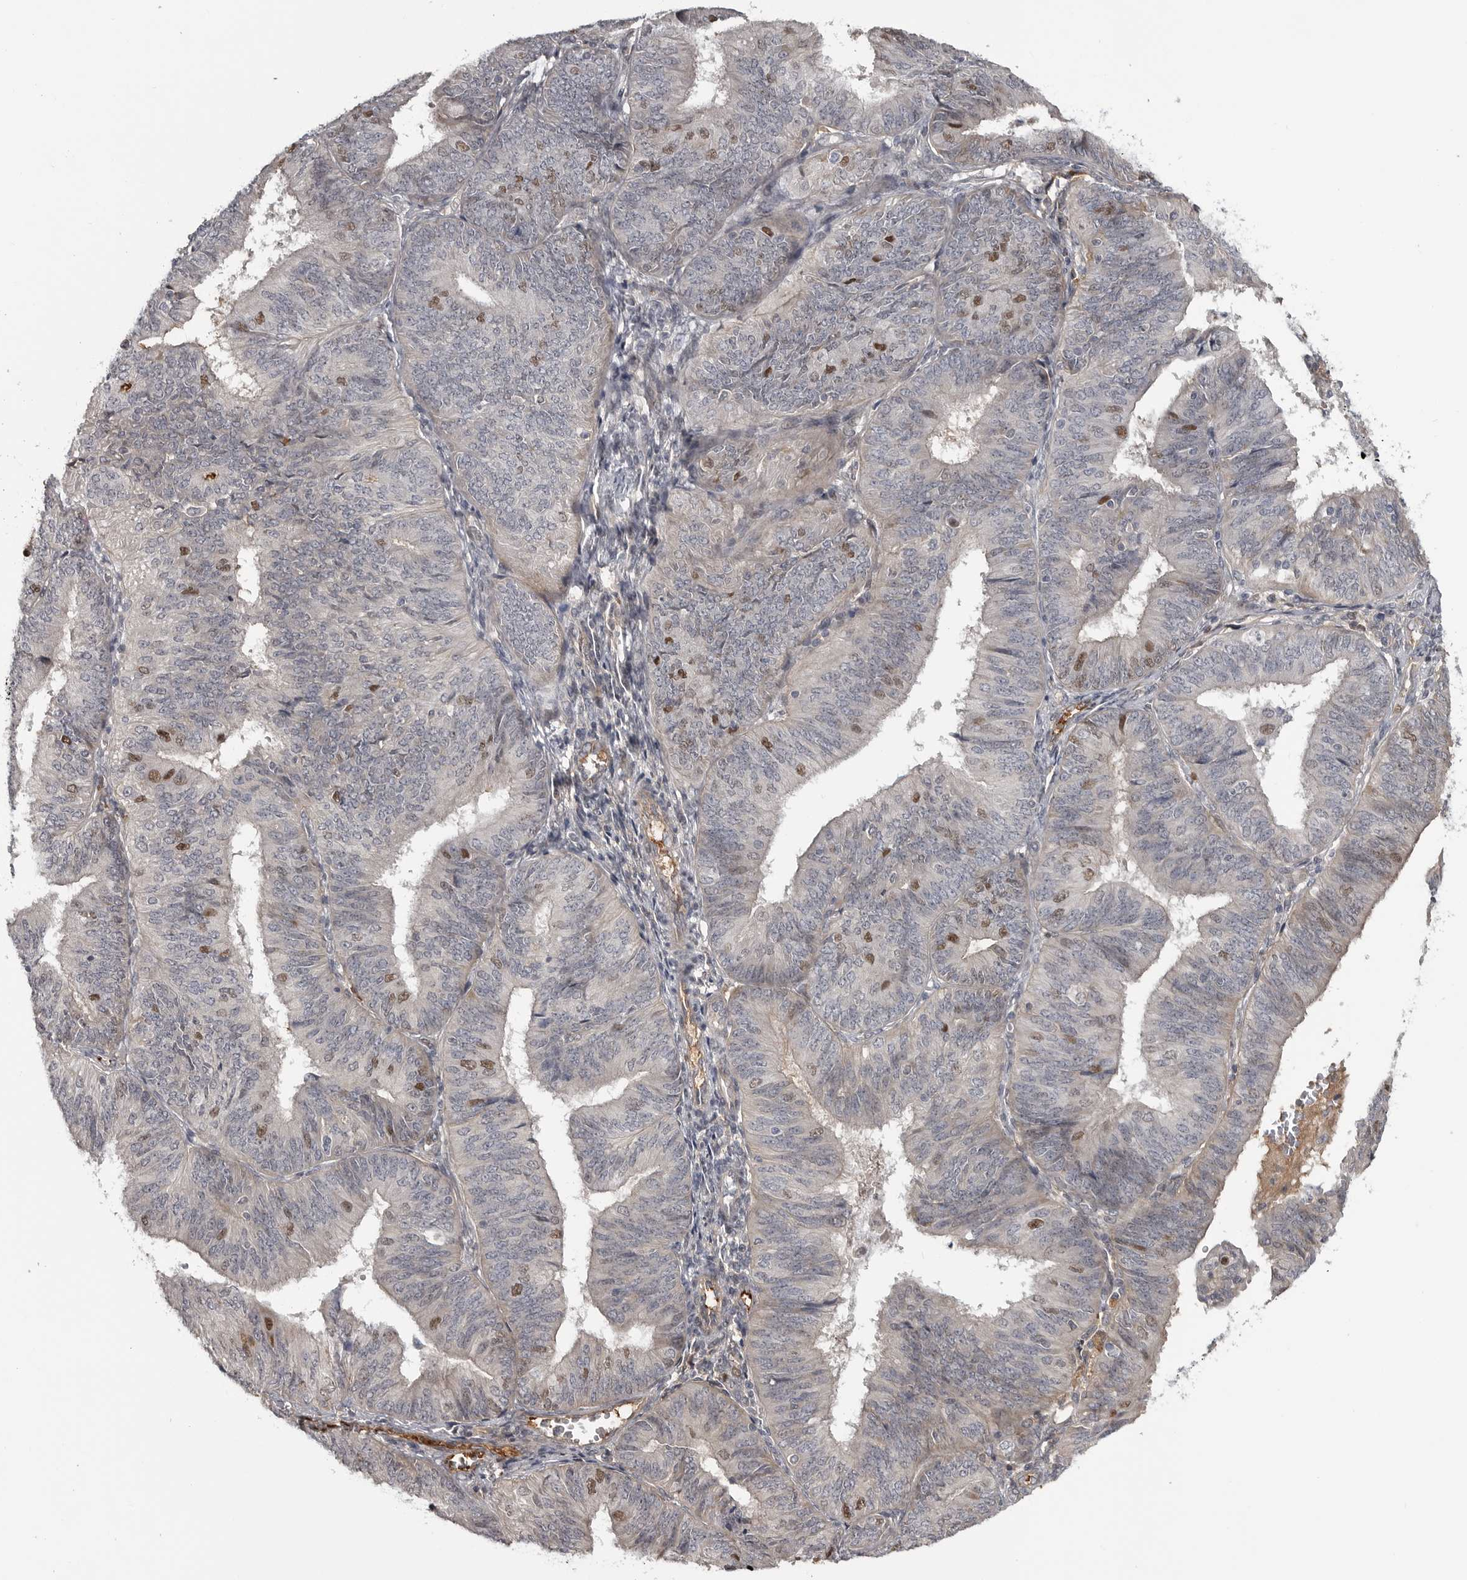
{"staining": {"intensity": "moderate", "quantity": "<25%", "location": "nuclear"}, "tissue": "endometrial cancer", "cell_type": "Tumor cells", "image_type": "cancer", "snomed": [{"axis": "morphology", "description": "Adenocarcinoma, NOS"}, {"axis": "topography", "description": "Endometrium"}], "caption": "Immunohistochemistry (IHC) (DAB) staining of human endometrial adenocarcinoma reveals moderate nuclear protein staining in about <25% of tumor cells.", "gene": "ZNF277", "patient": {"sex": "female", "age": 58}}